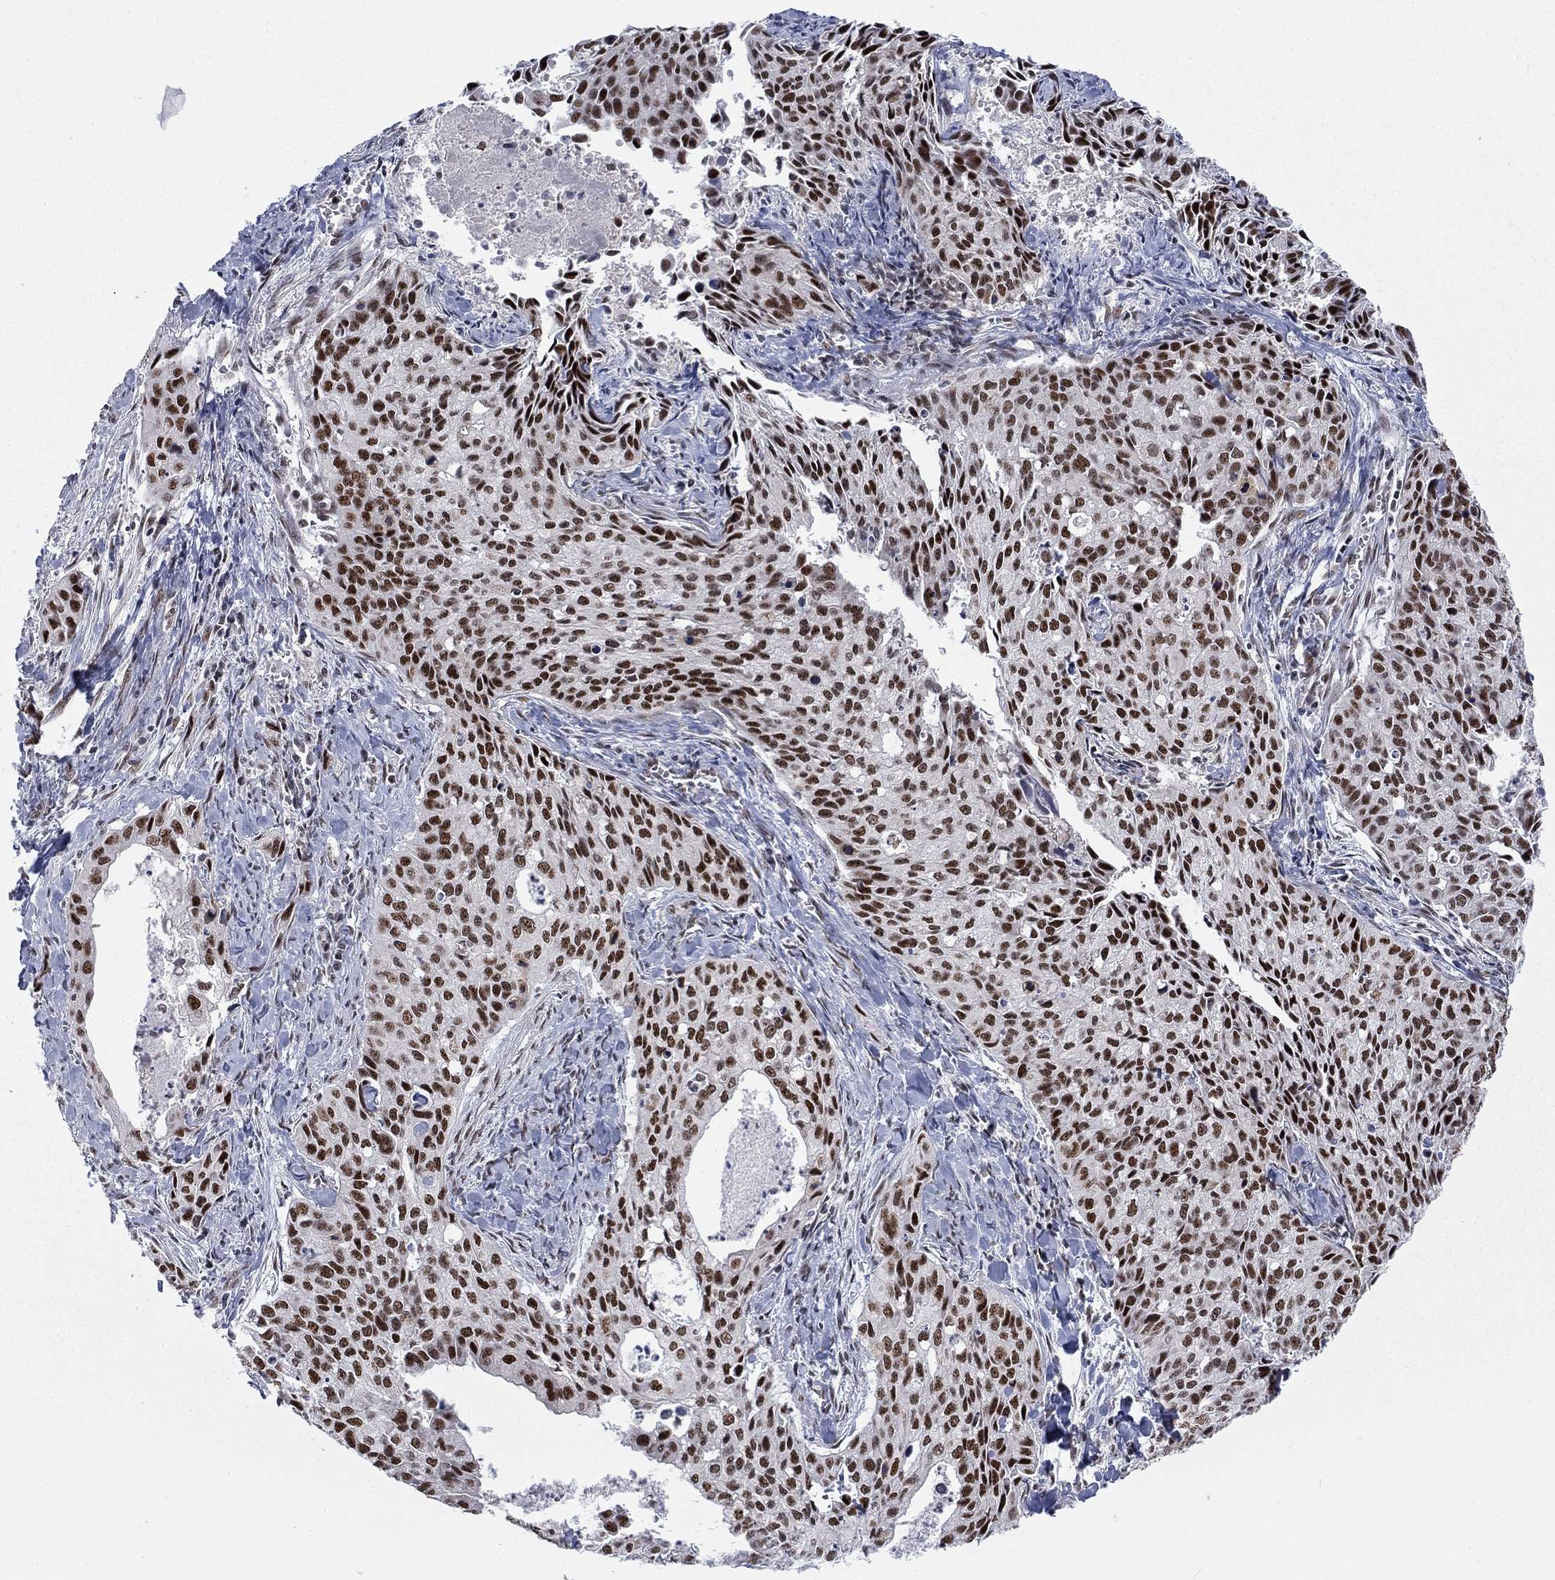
{"staining": {"intensity": "strong", "quantity": ">75%", "location": "nuclear"}, "tissue": "cervical cancer", "cell_type": "Tumor cells", "image_type": "cancer", "snomed": [{"axis": "morphology", "description": "Squamous cell carcinoma, NOS"}, {"axis": "topography", "description": "Cervix"}], "caption": "This is an image of IHC staining of squamous cell carcinoma (cervical), which shows strong positivity in the nuclear of tumor cells.", "gene": "FYTTD1", "patient": {"sex": "female", "age": 29}}